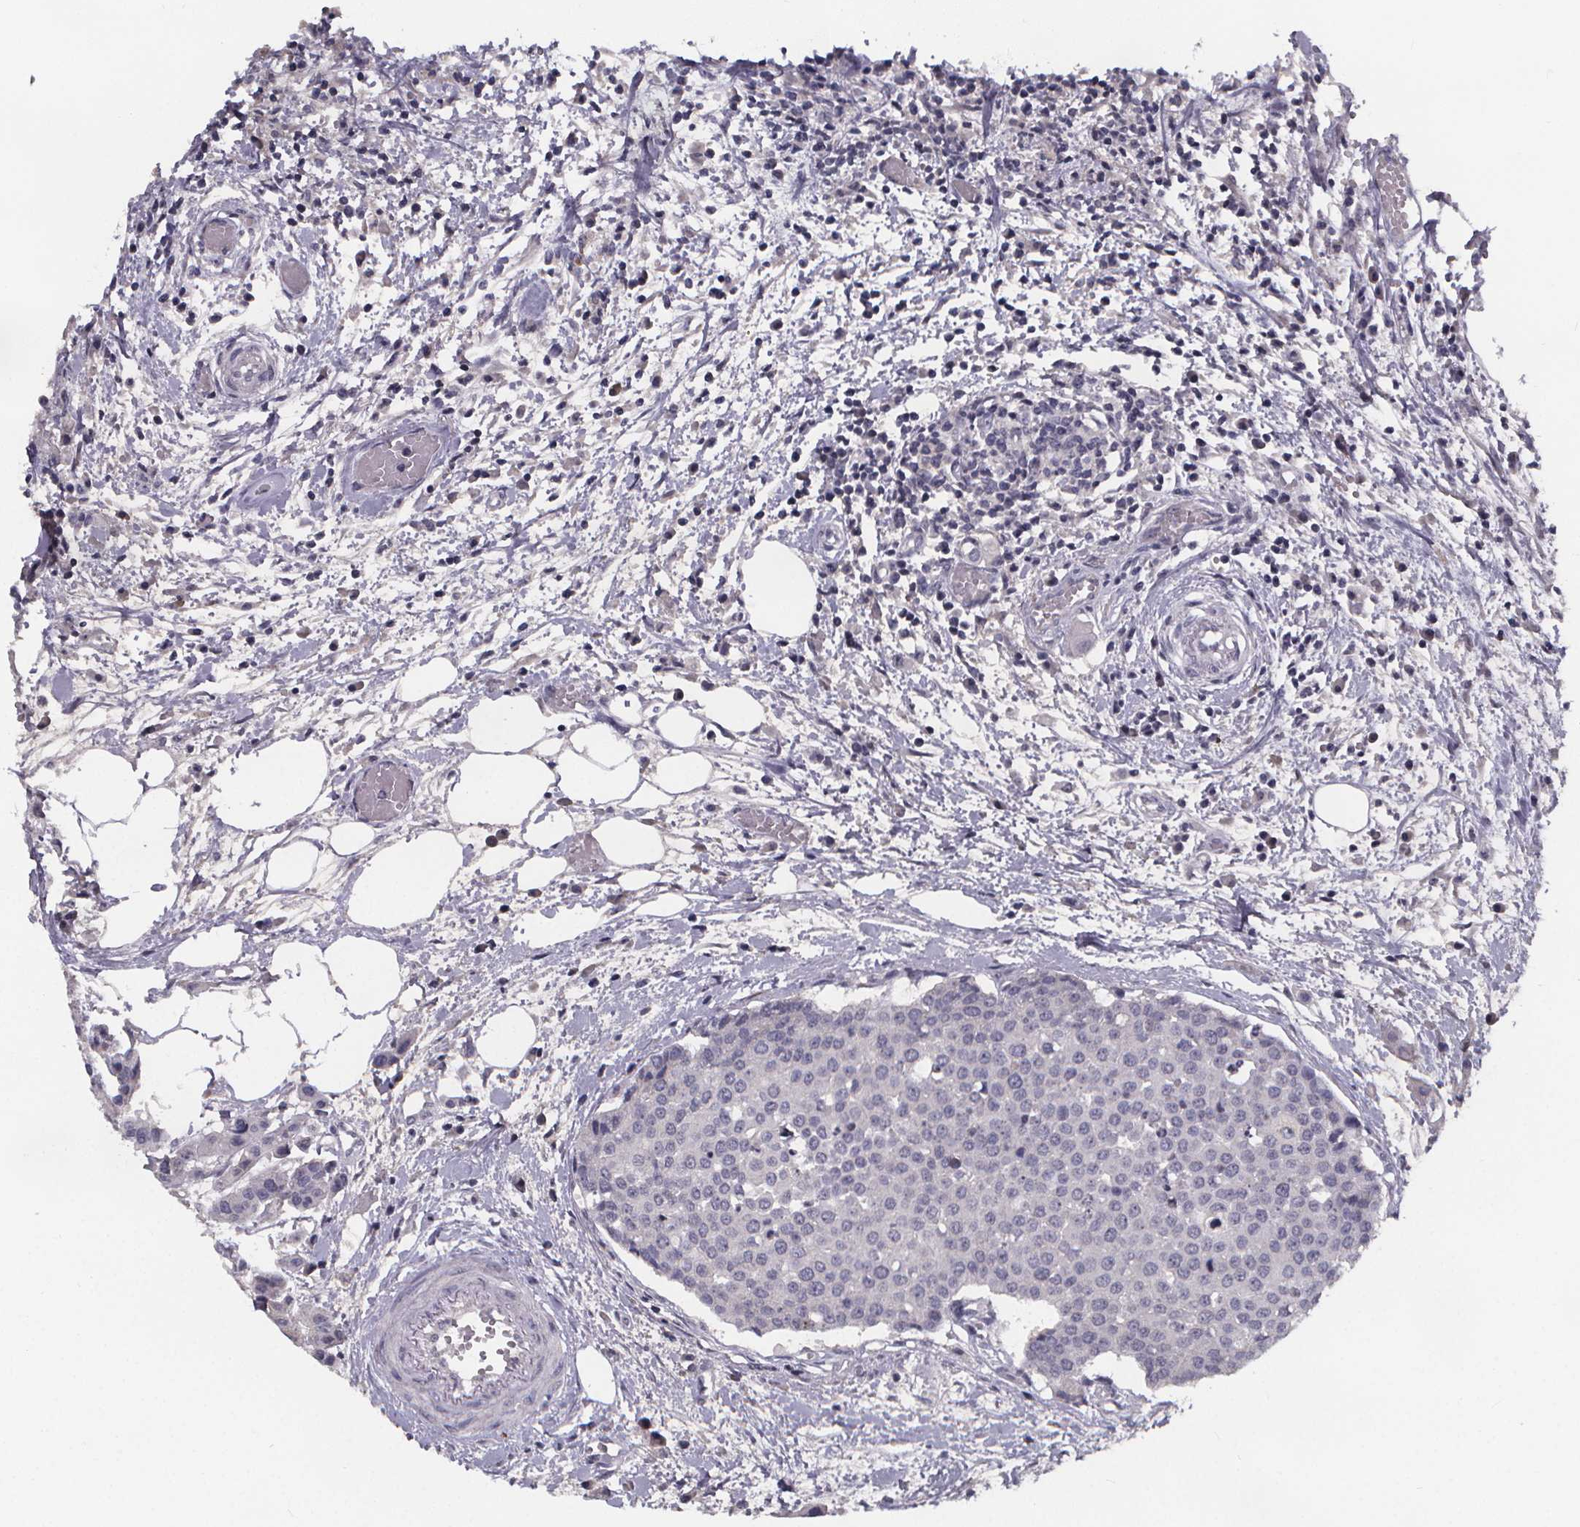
{"staining": {"intensity": "negative", "quantity": "none", "location": "none"}, "tissue": "carcinoid", "cell_type": "Tumor cells", "image_type": "cancer", "snomed": [{"axis": "morphology", "description": "Carcinoid, malignant, NOS"}, {"axis": "topography", "description": "Colon"}], "caption": "Immunohistochemistry image of neoplastic tissue: carcinoid stained with DAB reveals no significant protein positivity in tumor cells.", "gene": "AGT", "patient": {"sex": "male", "age": 81}}